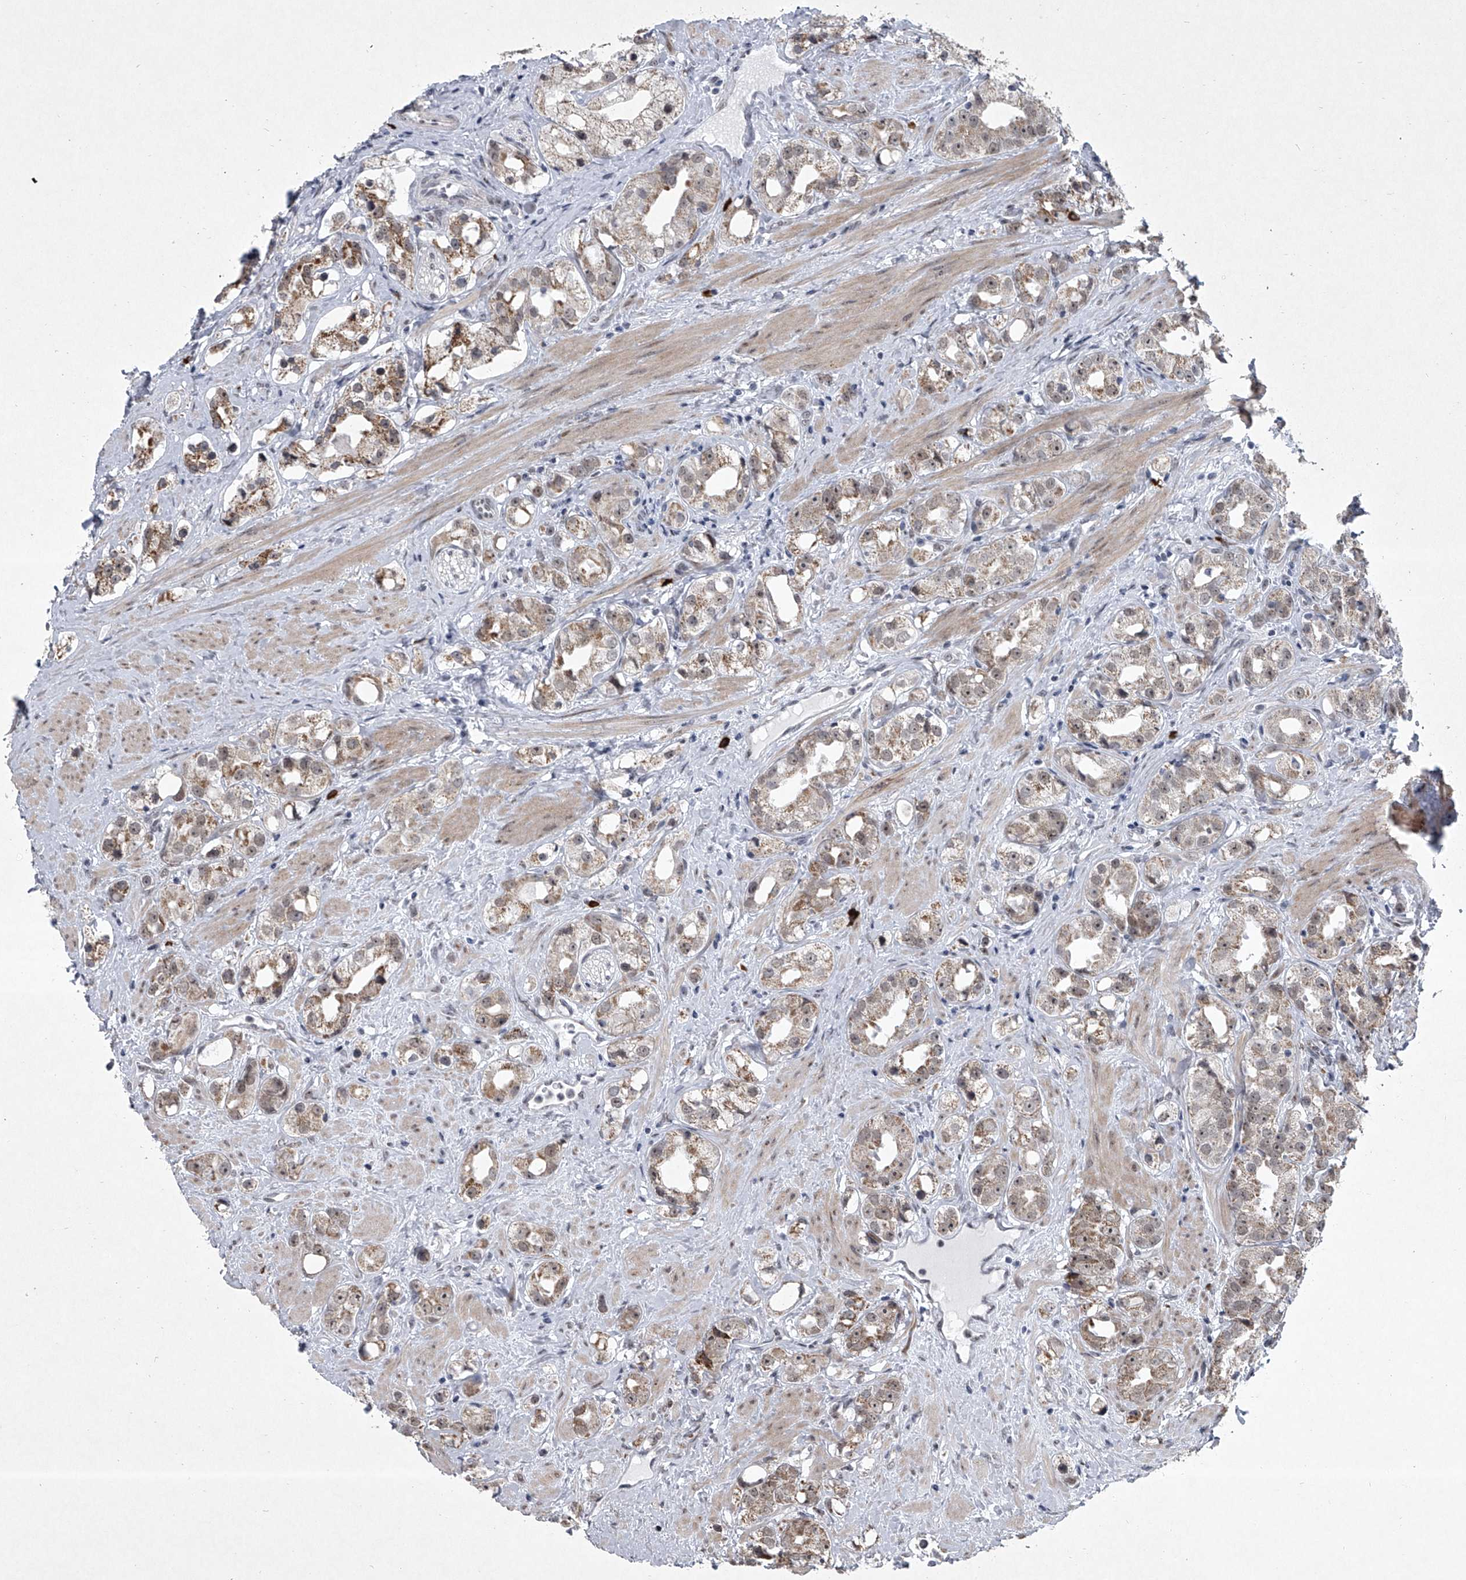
{"staining": {"intensity": "moderate", "quantity": ">75%", "location": "cytoplasmic/membranous,nuclear"}, "tissue": "prostate cancer", "cell_type": "Tumor cells", "image_type": "cancer", "snomed": [{"axis": "morphology", "description": "Adenocarcinoma, NOS"}, {"axis": "topography", "description": "Prostate"}], "caption": "Tumor cells show moderate cytoplasmic/membranous and nuclear positivity in approximately >75% of cells in prostate adenocarcinoma.", "gene": "MLLT1", "patient": {"sex": "male", "age": 79}}